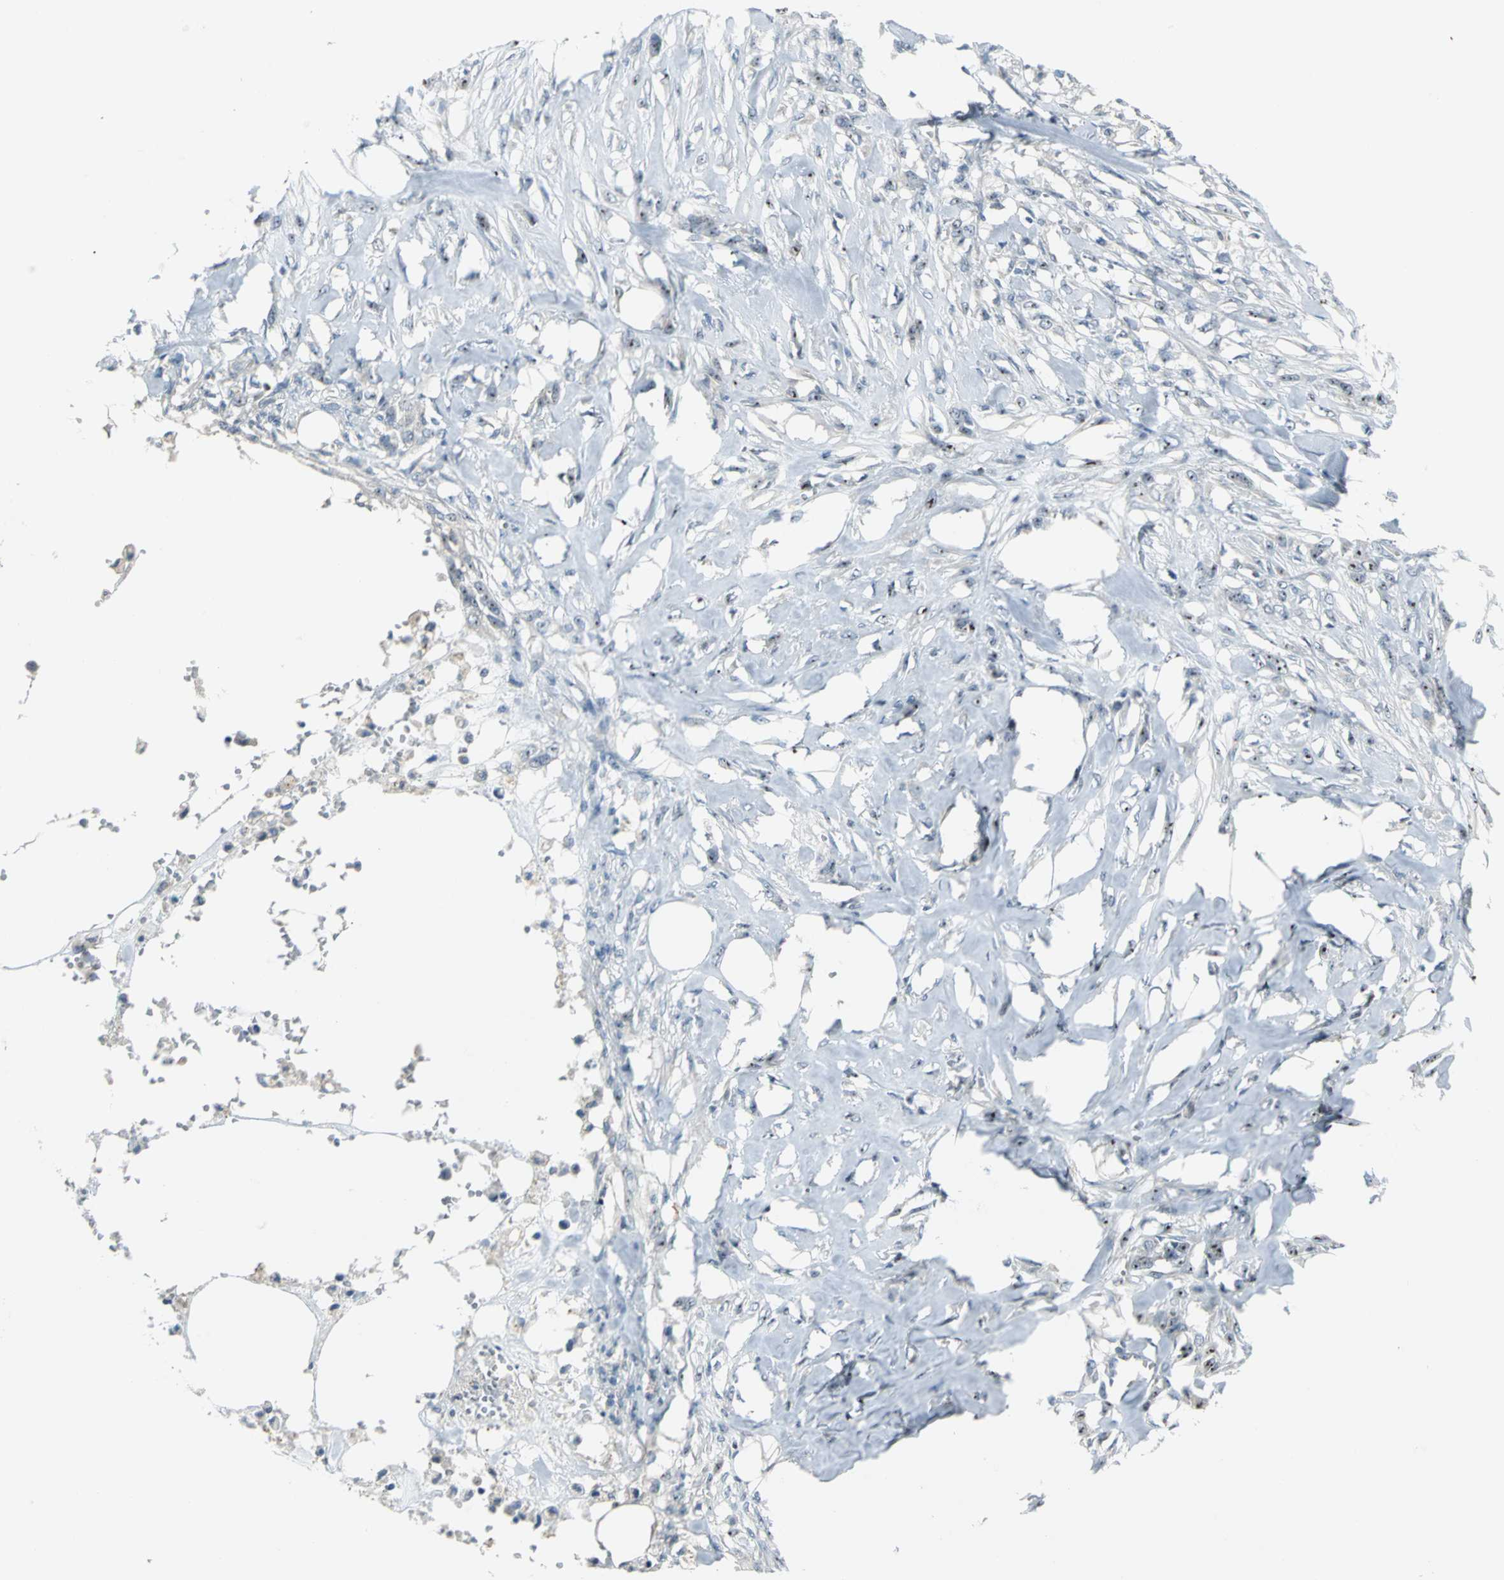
{"staining": {"intensity": "strong", "quantity": ">75%", "location": "nuclear"}, "tissue": "skin cancer", "cell_type": "Tumor cells", "image_type": "cancer", "snomed": [{"axis": "morphology", "description": "Normal tissue, NOS"}, {"axis": "morphology", "description": "Squamous cell carcinoma, NOS"}, {"axis": "topography", "description": "Skin"}], "caption": "Immunohistochemical staining of skin cancer (squamous cell carcinoma) displays high levels of strong nuclear protein positivity in approximately >75% of tumor cells.", "gene": "MYBBP1A", "patient": {"sex": "female", "age": 59}}